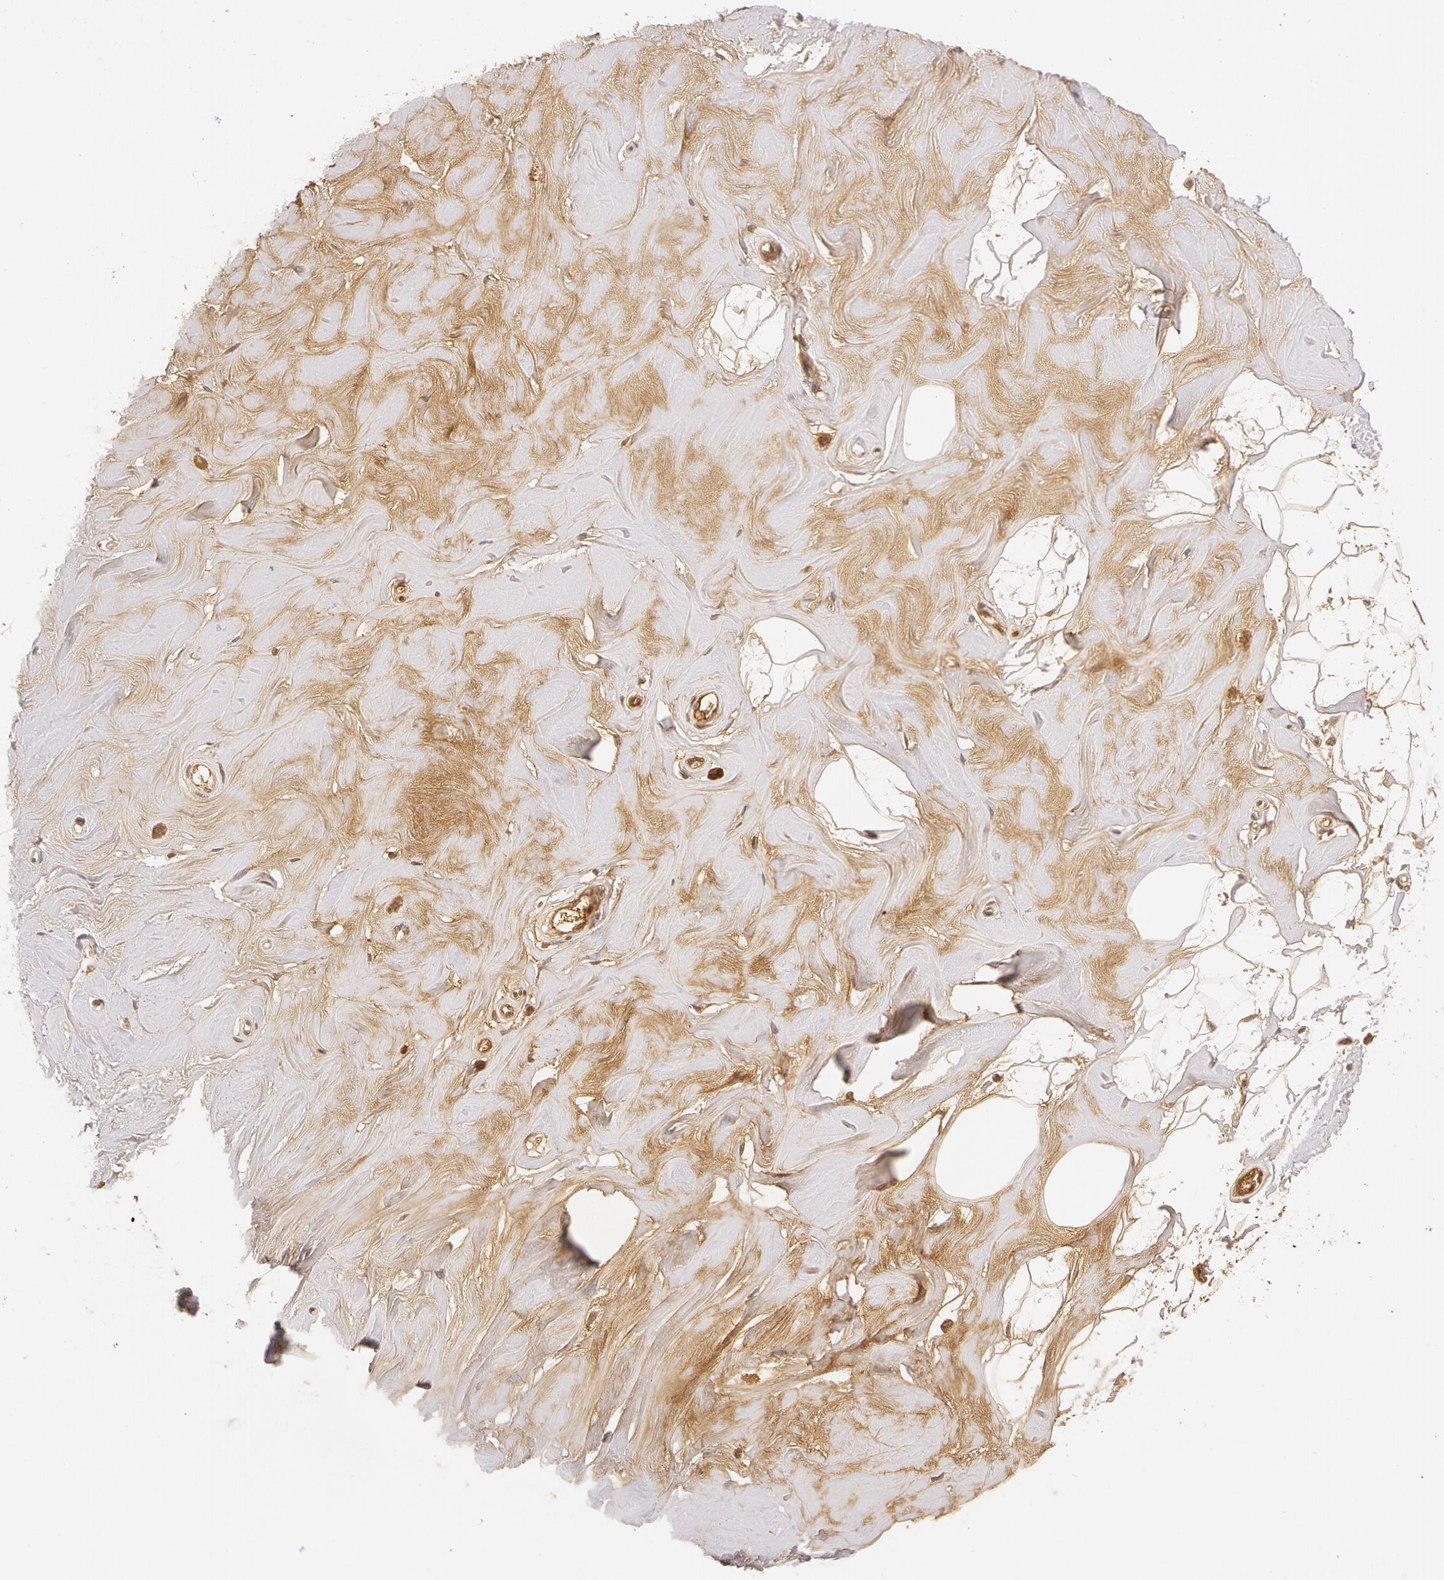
{"staining": {"intensity": "weak", "quantity": "25%-75%", "location": "cytoplasmic/membranous"}, "tissue": "adipose tissue", "cell_type": "Adipocytes", "image_type": "normal", "snomed": [{"axis": "morphology", "description": "Normal tissue, NOS"}, {"axis": "topography", "description": "Breast"}], "caption": "High-magnification brightfield microscopy of unremarkable adipose tissue stained with DAB (brown) and counterstained with hematoxylin (blue). adipocytes exhibit weak cytoplasmic/membranous expression is seen in about25%-75% of cells.", "gene": "AHSG", "patient": {"sex": "female", "age": 44}}